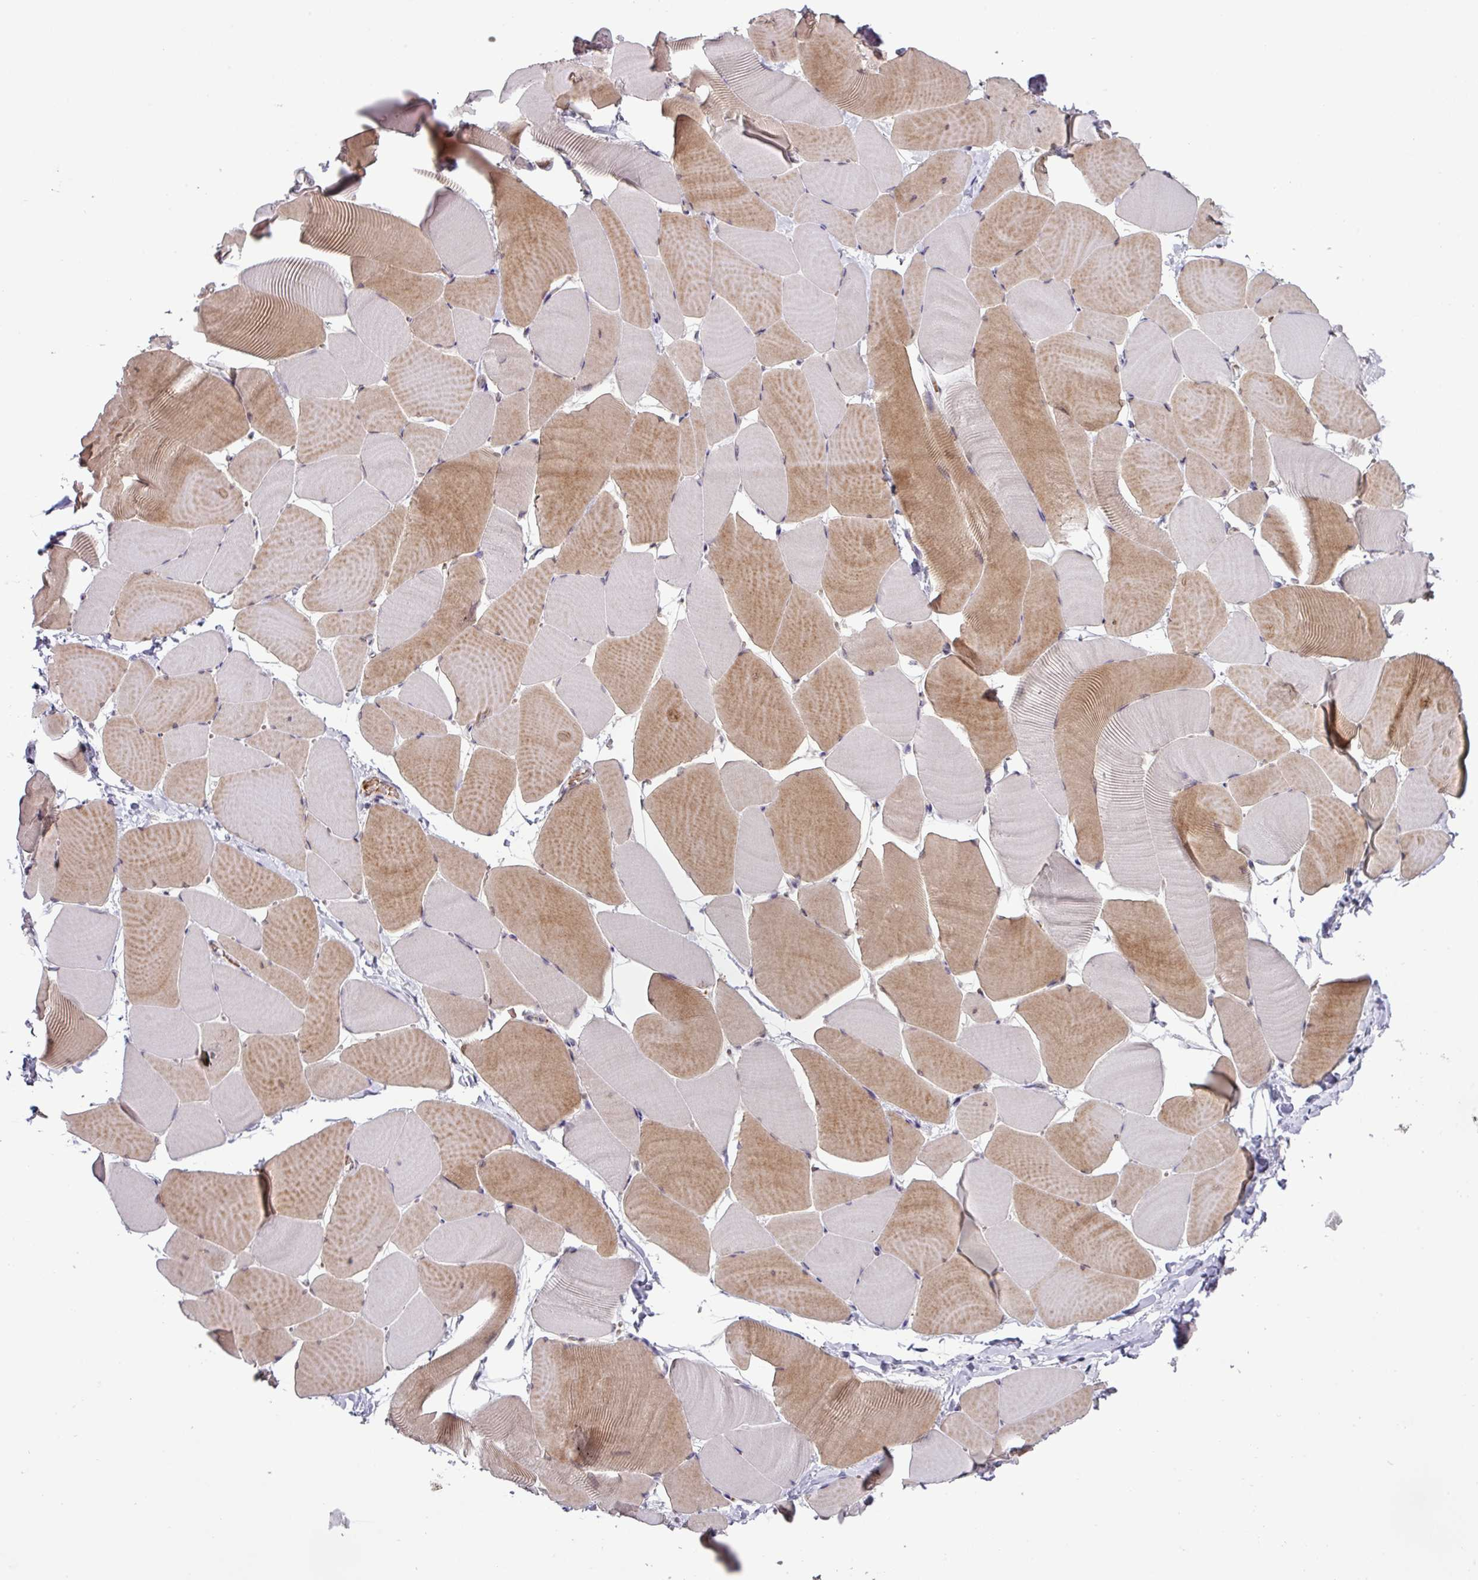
{"staining": {"intensity": "weak", "quantity": "25%-75%", "location": "cytoplasmic/membranous"}, "tissue": "skeletal muscle", "cell_type": "Myocytes", "image_type": "normal", "snomed": [{"axis": "morphology", "description": "Normal tissue, NOS"}, {"axis": "topography", "description": "Skeletal muscle"}], "caption": "This photomicrograph reveals immunohistochemistry (IHC) staining of unremarkable skeletal muscle, with low weak cytoplasmic/membranous staining in approximately 25%-75% of myocytes.", "gene": "SLC5A10", "patient": {"sex": "male", "age": 25}}